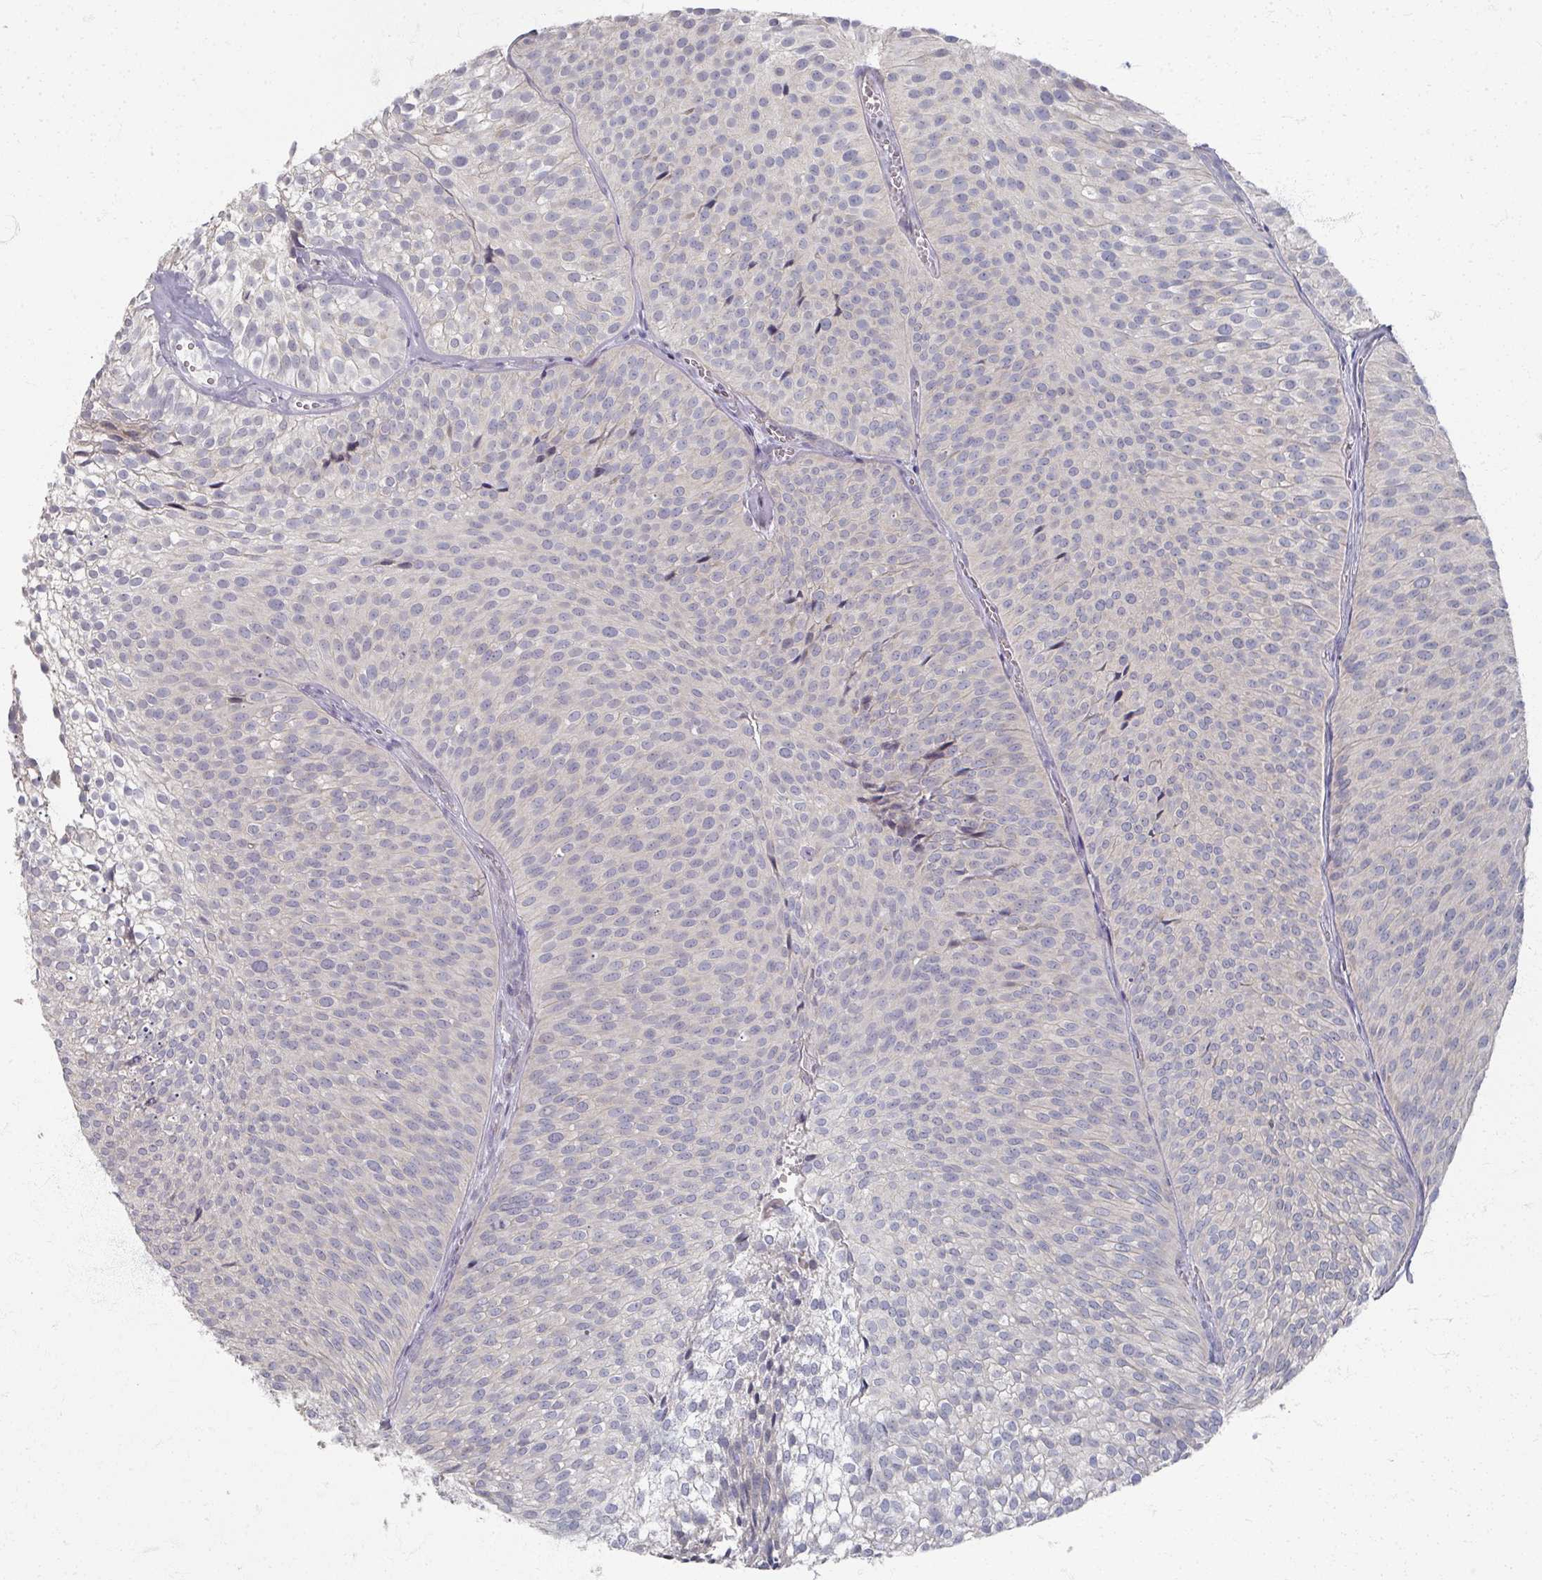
{"staining": {"intensity": "negative", "quantity": "none", "location": "none"}, "tissue": "urothelial cancer", "cell_type": "Tumor cells", "image_type": "cancer", "snomed": [{"axis": "morphology", "description": "Urothelial carcinoma, Low grade"}, {"axis": "topography", "description": "Urinary bladder"}], "caption": "Immunohistochemistry (IHC) histopathology image of neoplastic tissue: human urothelial cancer stained with DAB displays no significant protein staining in tumor cells. (DAB immunohistochemistry (IHC), high magnification).", "gene": "TTYH3", "patient": {"sex": "male", "age": 91}}